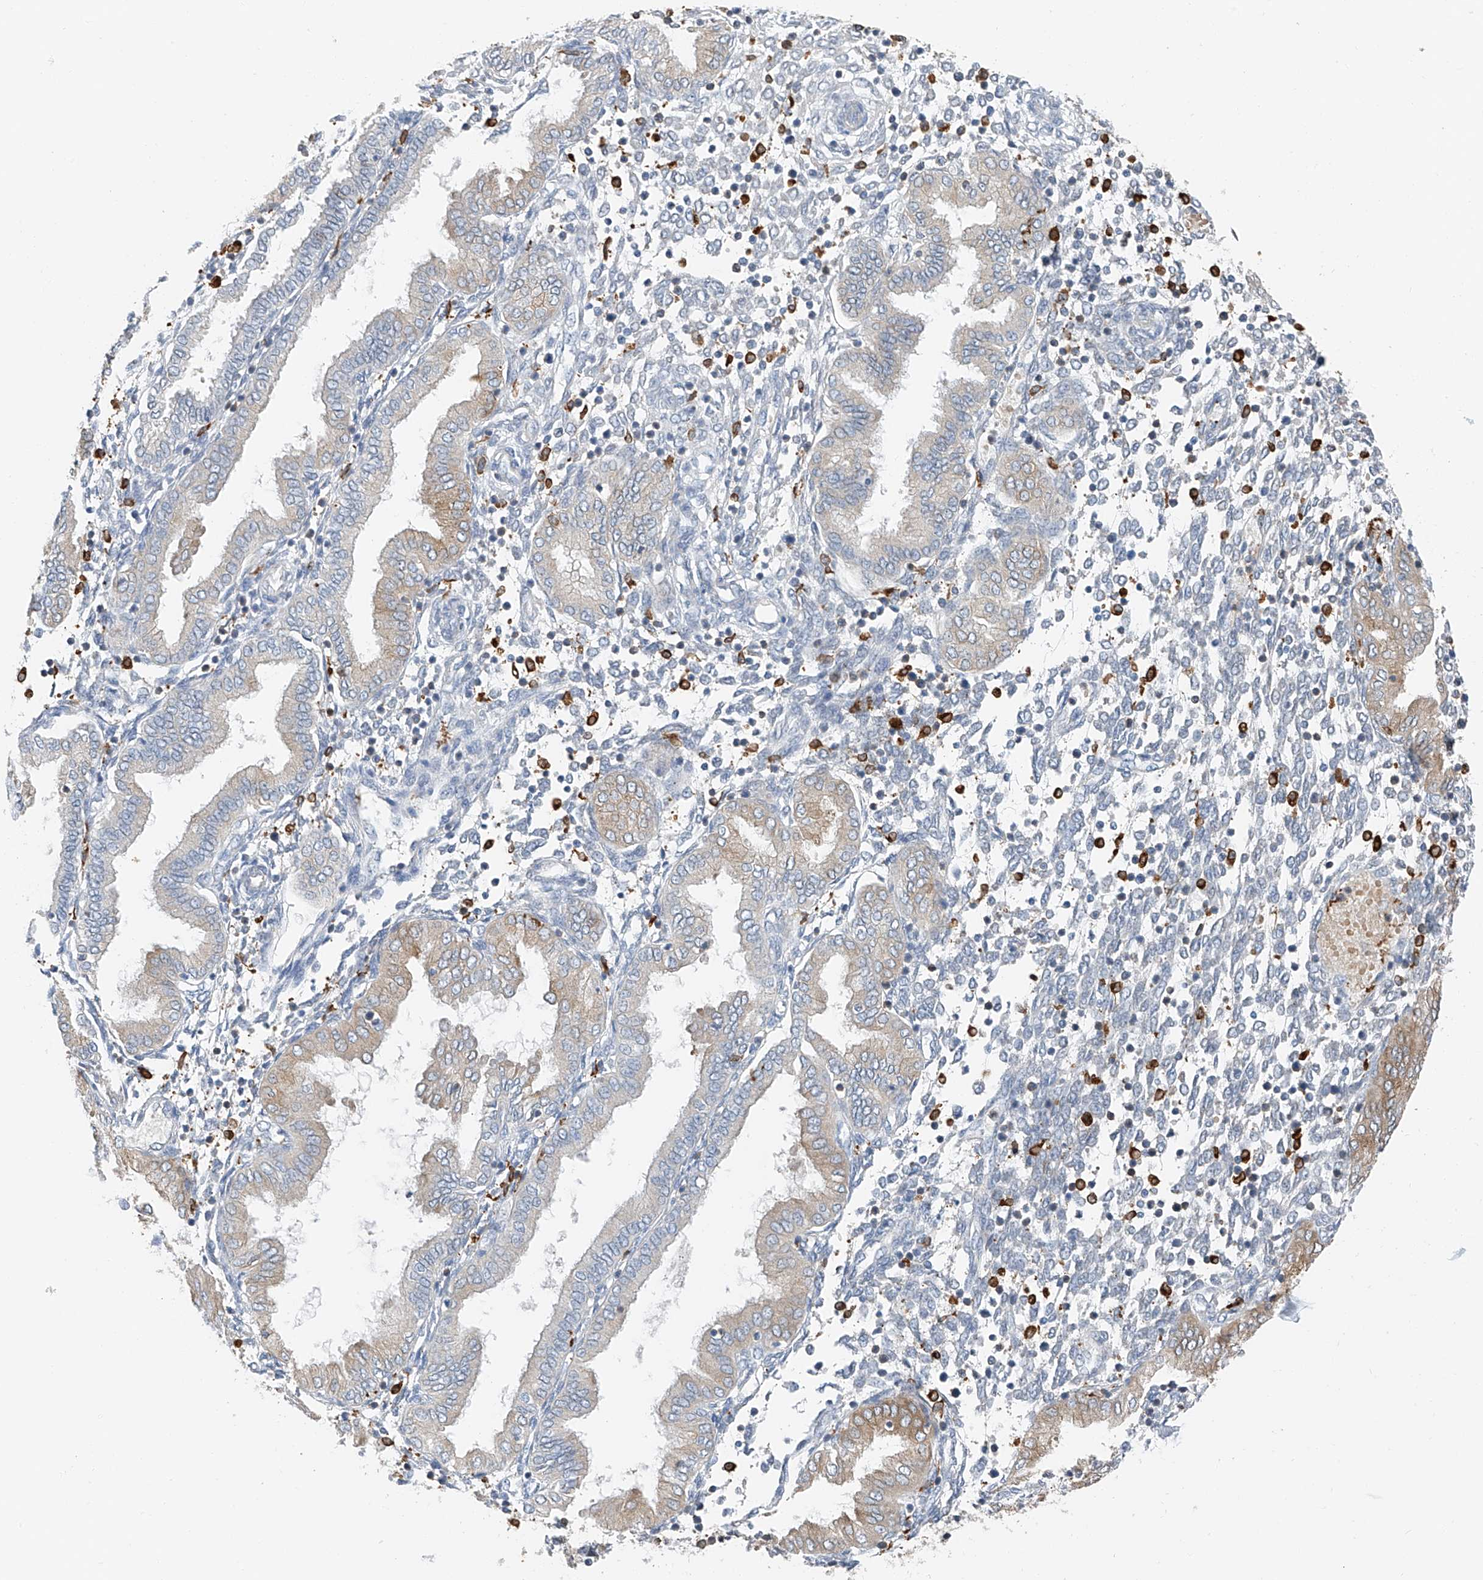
{"staining": {"intensity": "negative", "quantity": "none", "location": "none"}, "tissue": "endometrium", "cell_type": "Cells in endometrial stroma", "image_type": "normal", "snomed": [{"axis": "morphology", "description": "Normal tissue, NOS"}, {"axis": "topography", "description": "Endometrium"}], "caption": "DAB immunohistochemical staining of unremarkable human endometrium displays no significant expression in cells in endometrial stroma.", "gene": "TBXAS1", "patient": {"sex": "female", "age": 53}}